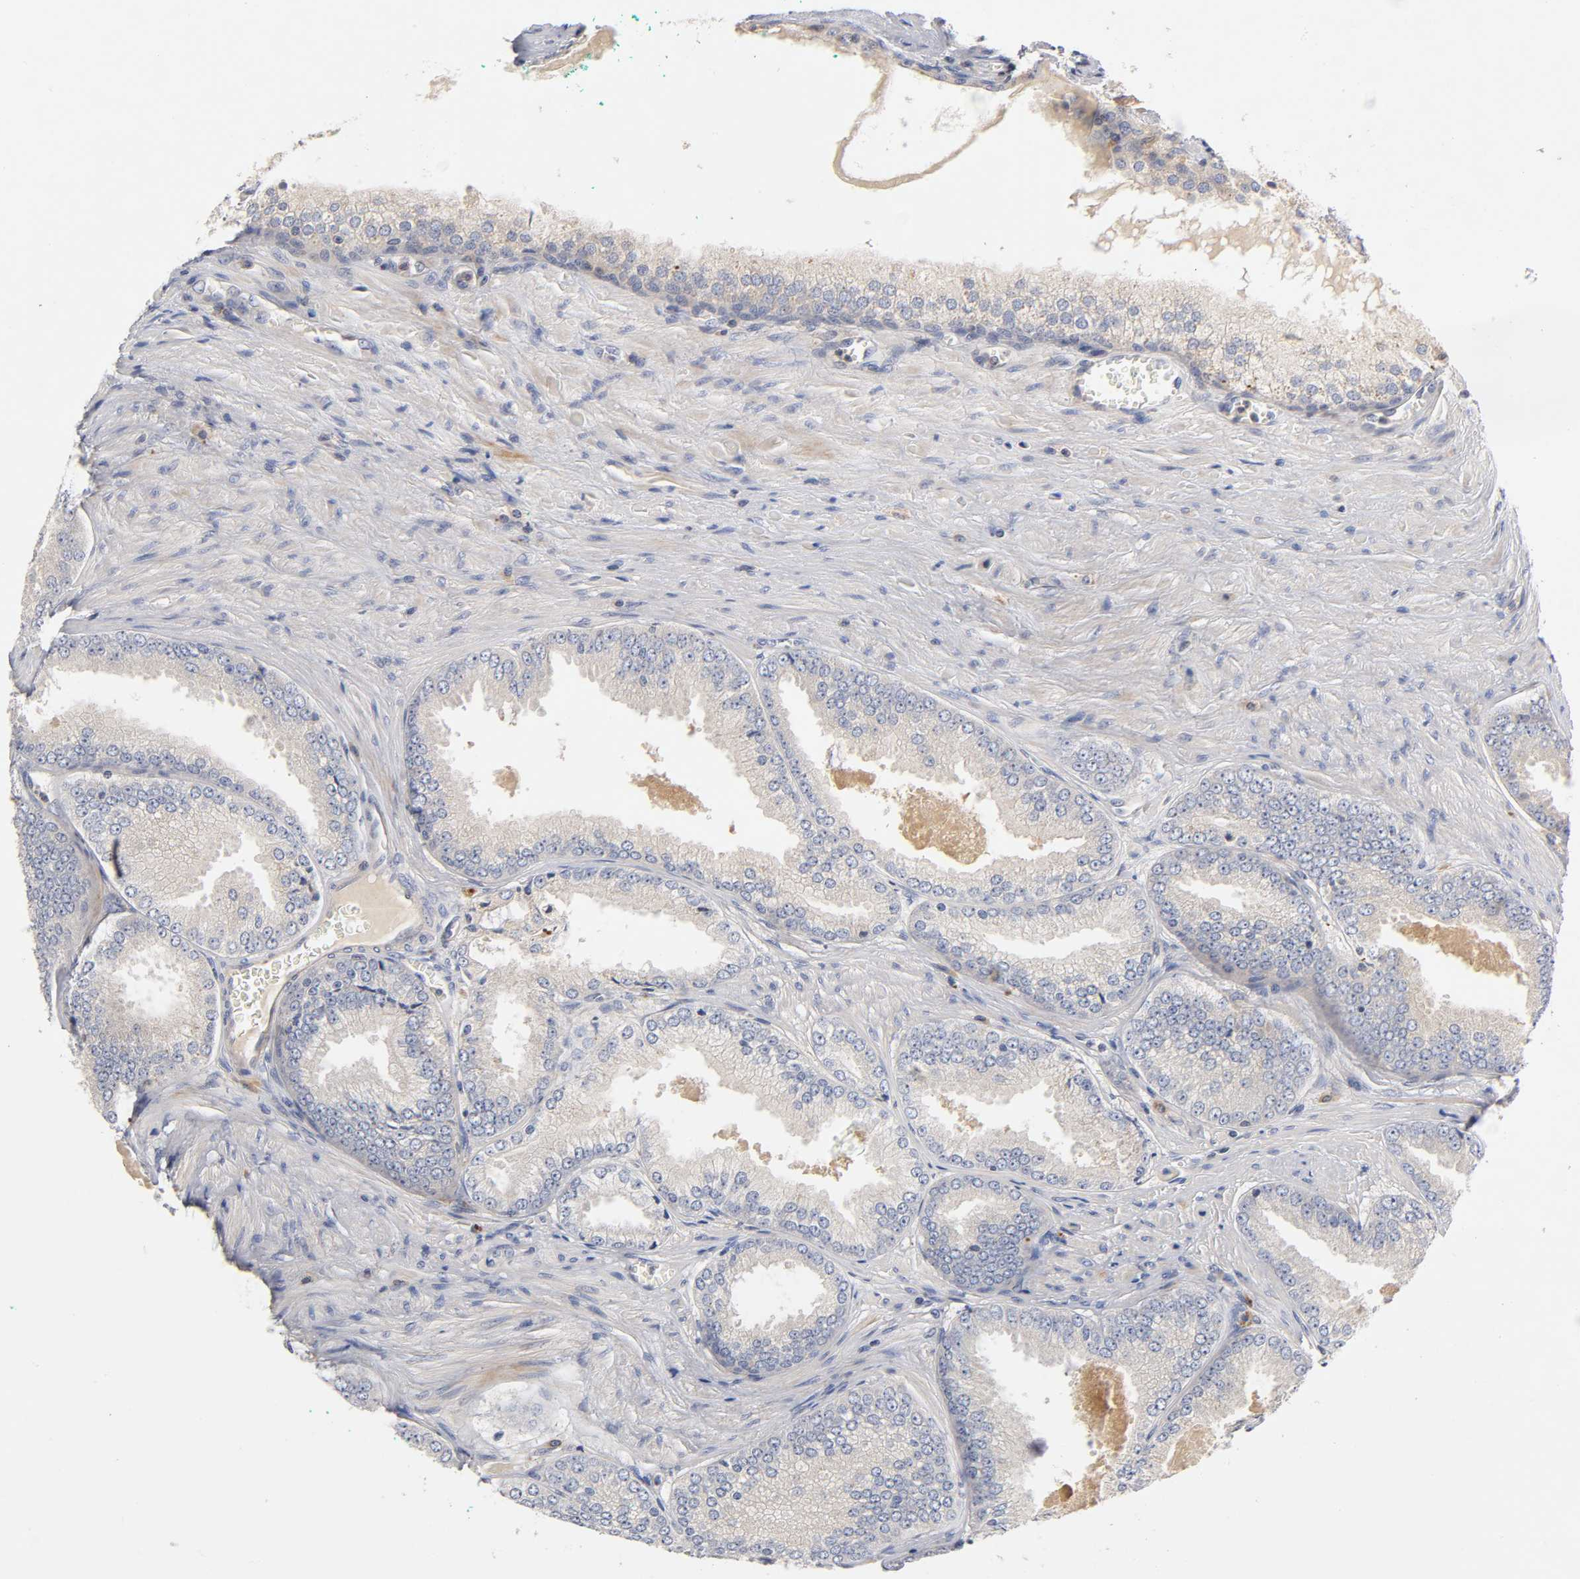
{"staining": {"intensity": "negative", "quantity": "none", "location": "none"}, "tissue": "prostate cancer", "cell_type": "Tumor cells", "image_type": "cancer", "snomed": [{"axis": "morphology", "description": "Adenocarcinoma, High grade"}, {"axis": "topography", "description": "Prostate"}], "caption": "Histopathology image shows no significant protein positivity in tumor cells of prostate cancer (high-grade adenocarcinoma).", "gene": "RHOA", "patient": {"sex": "male", "age": 61}}